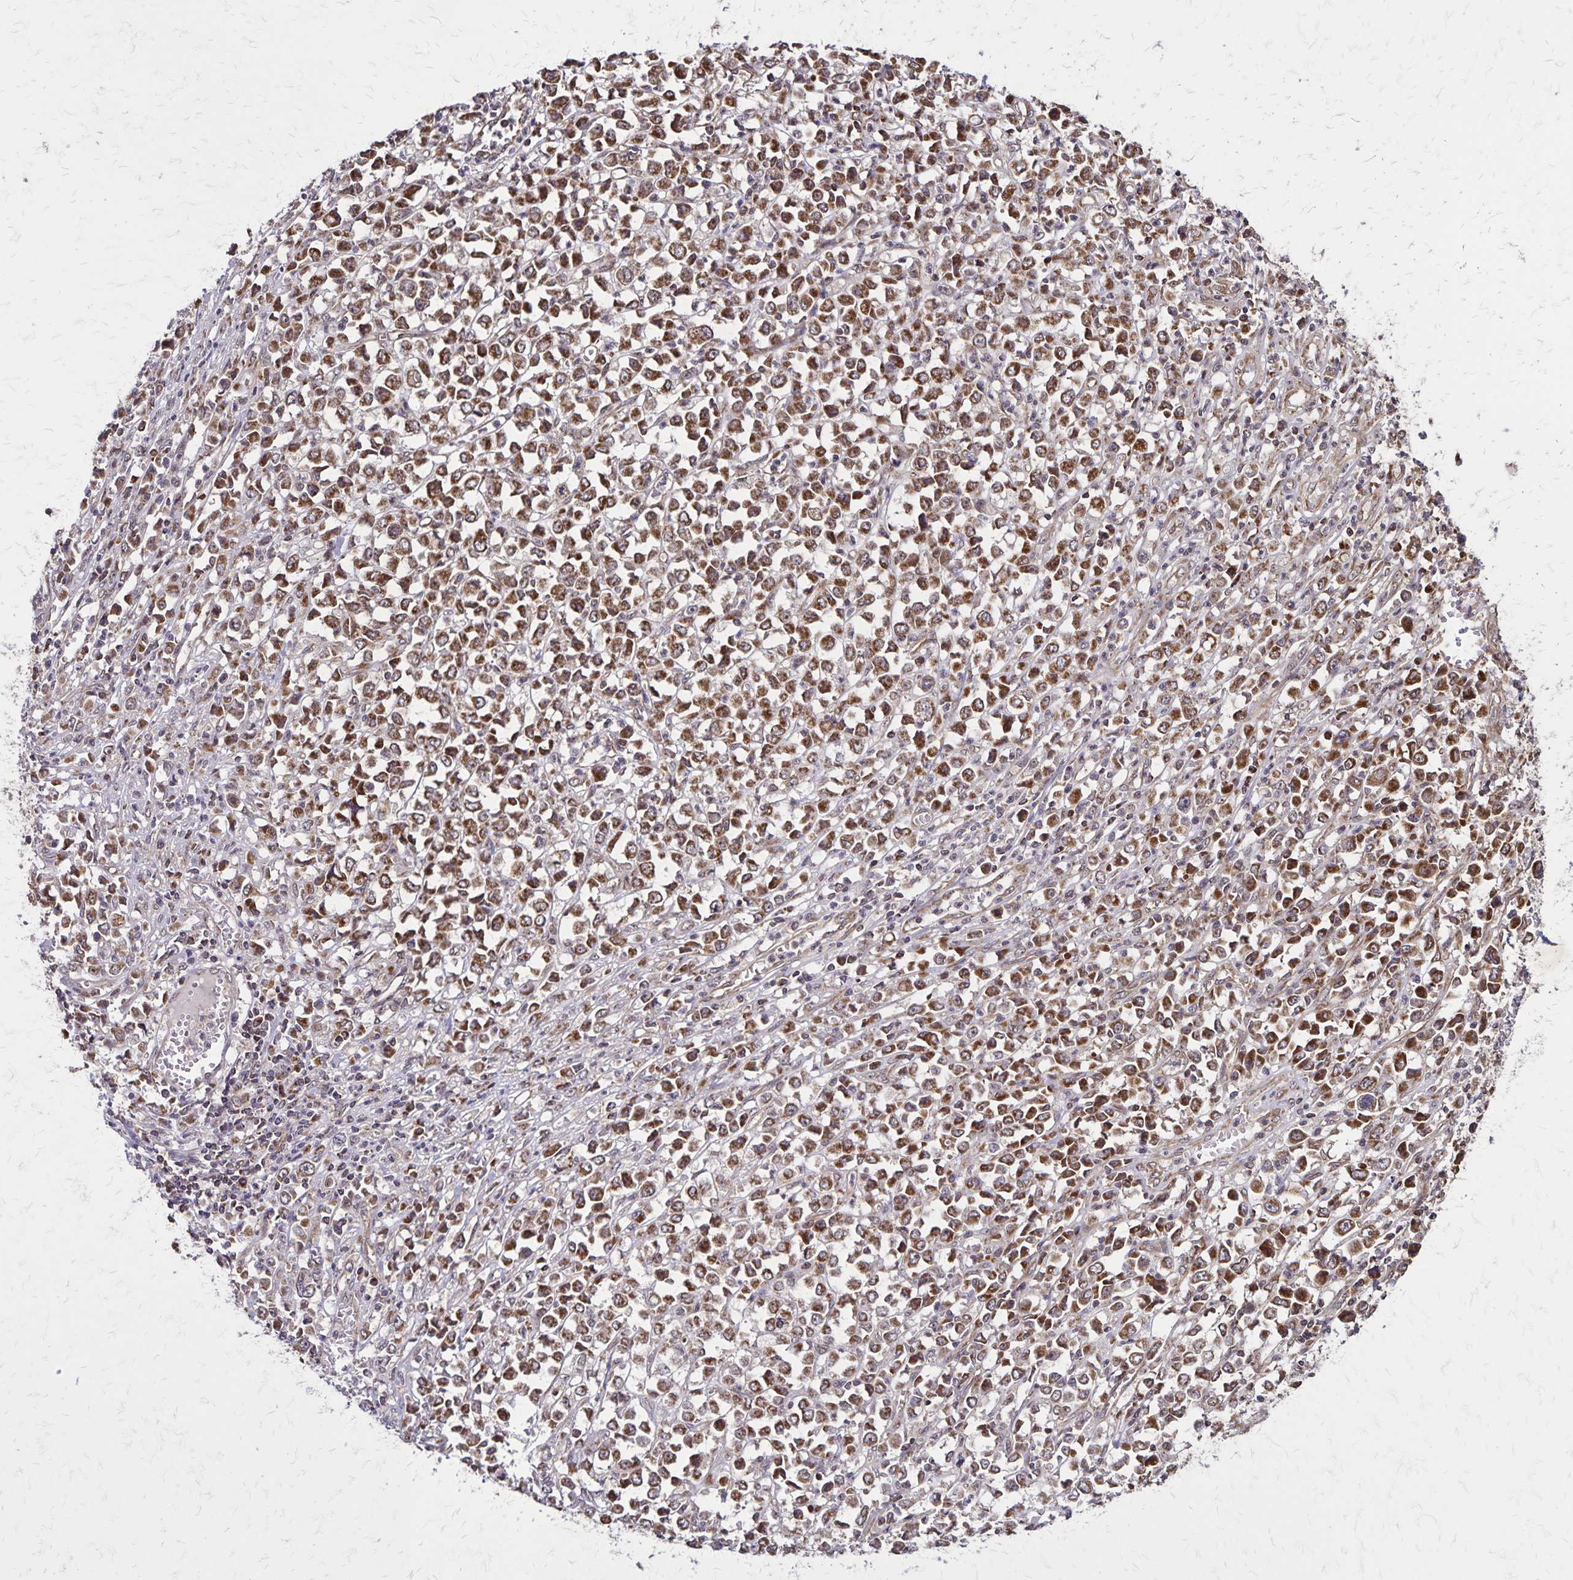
{"staining": {"intensity": "strong", "quantity": ">75%", "location": "cytoplasmic/membranous"}, "tissue": "stomach cancer", "cell_type": "Tumor cells", "image_type": "cancer", "snomed": [{"axis": "morphology", "description": "Adenocarcinoma, NOS"}, {"axis": "topography", "description": "Stomach, upper"}], "caption": "Protein expression analysis of stomach adenocarcinoma demonstrates strong cytoplasmic/membranous staining in approximately >75% of tumor cells. (IHC, brightfield microscopy, high magnification).", "gene": "NFS1", "patient": {"sex": "male", "age": 70}}